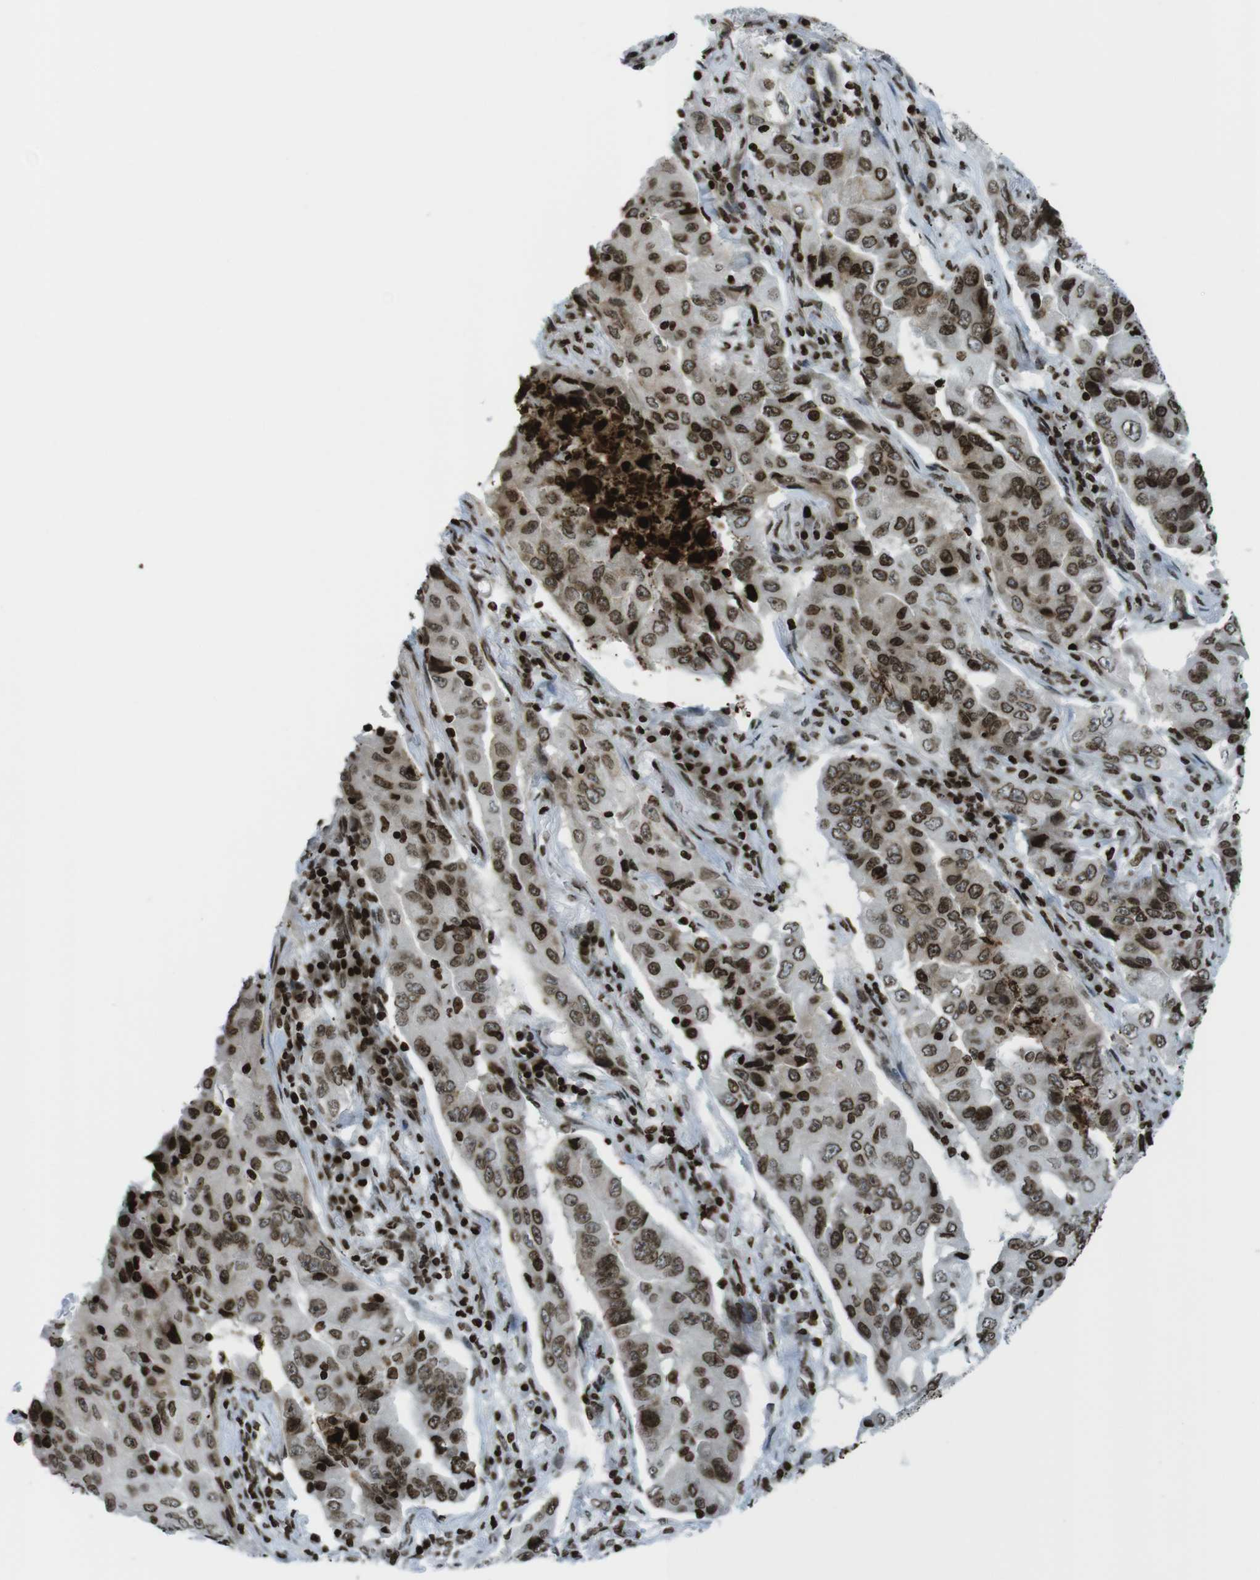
{"staining": {"intensity": "strong", "quantity": ">75%", "location": "nuclear"}, "tissue": "lung cancer", "cell_type": "Tumor cells", "image_type": "cancer", "snomed": [{"axis": "morphology", "description": "Adenocarcinoma, NOS"}, {"axis": "topography", "description": "Lung"}], "caption": "Protein analysis of lung cancer tissue exhibits strong nuclear staining in about >75% of tumor cells.", "gene": "H2AC8", "patient": {"sex": "female", "age": 65}}